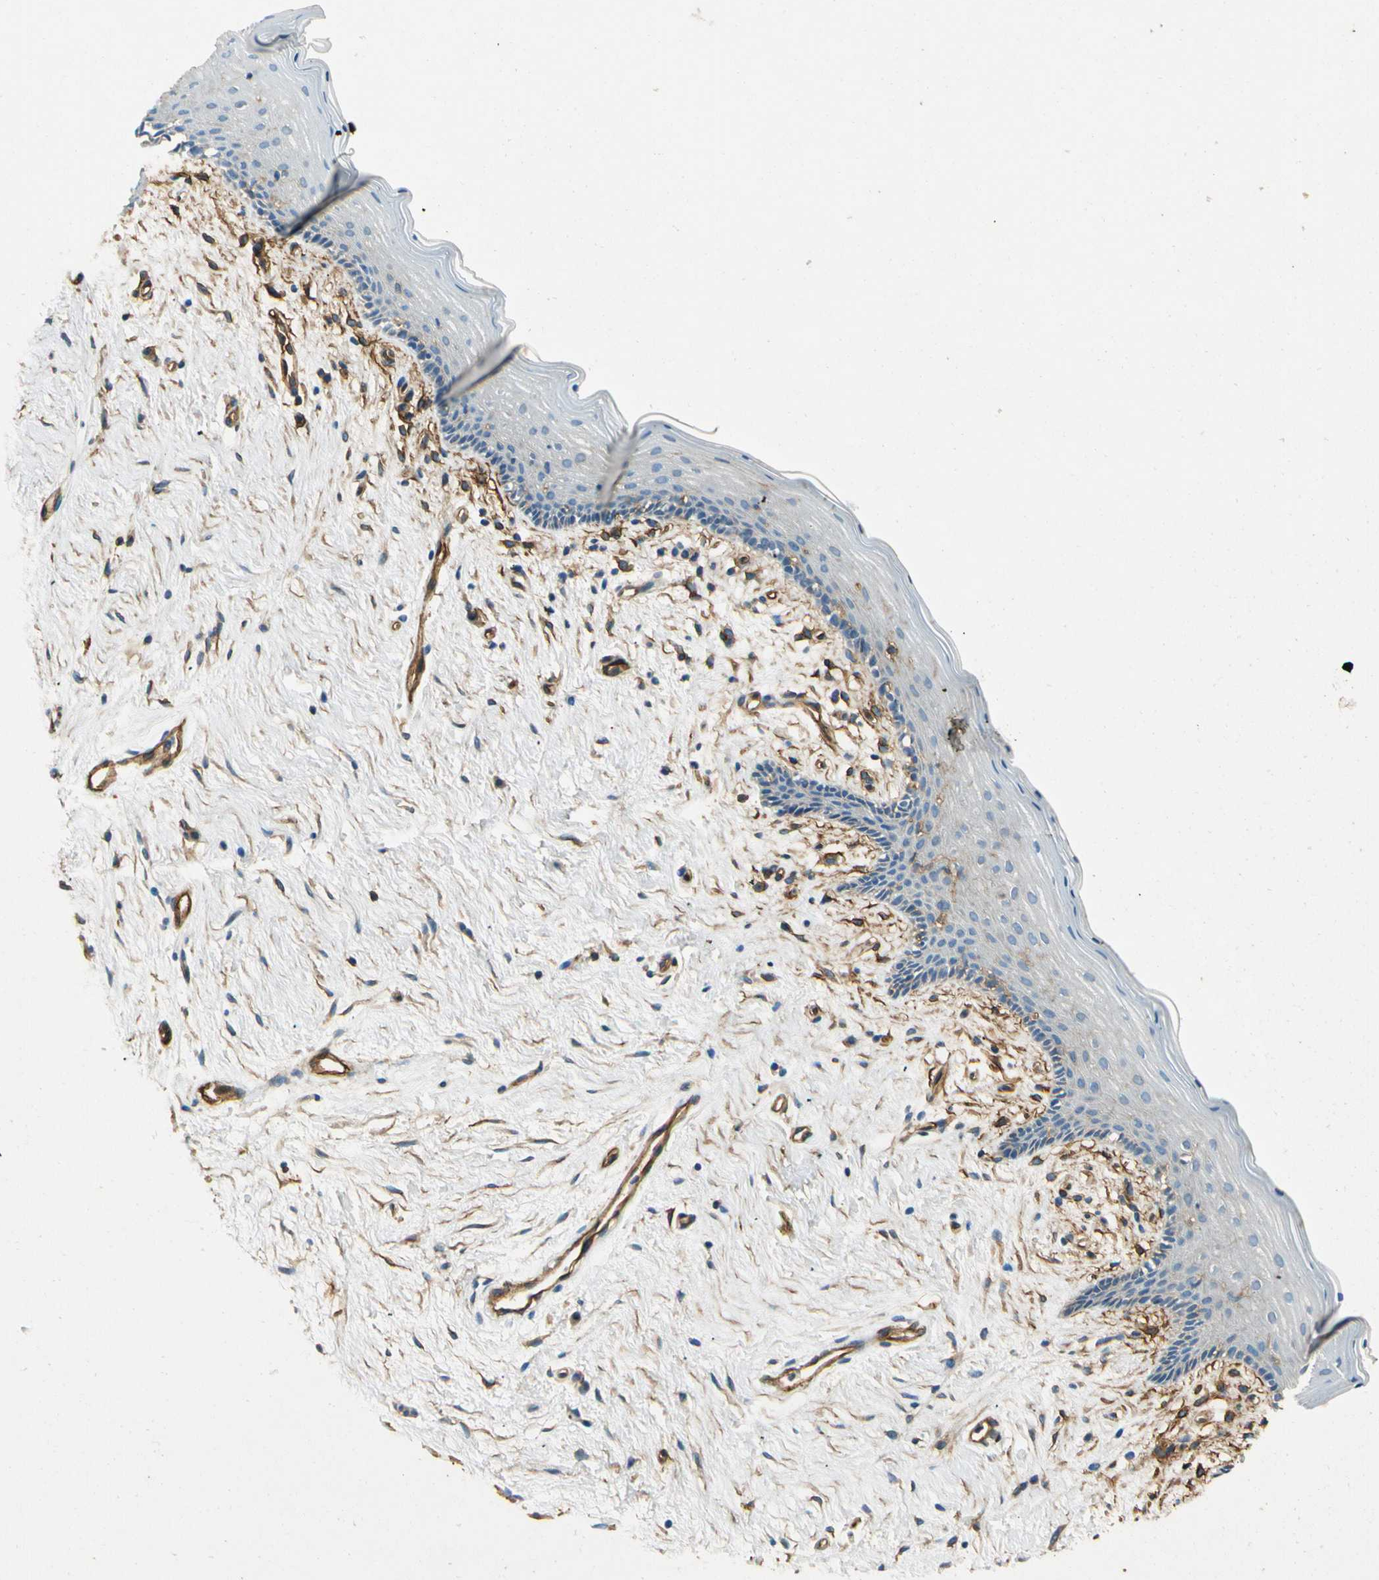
{"staining": {"intensity": "negative", "quantity": "none", "location": "none"}, "tissue": "vagina", "cell_type": "Squamous epithelial cells", "image_type": "normal", "snomed": [{"axis": "morphology", "description": "Normal tissue, NOS"}, {"axis": "topography", "description": "Vagina"}], "caption": "Vagina was stained to show a protein in brown. There is no significant staining in squamous epithelial cells.", "gene": "ENTPD1", "patient": {"sex": "female", "age": 44}}